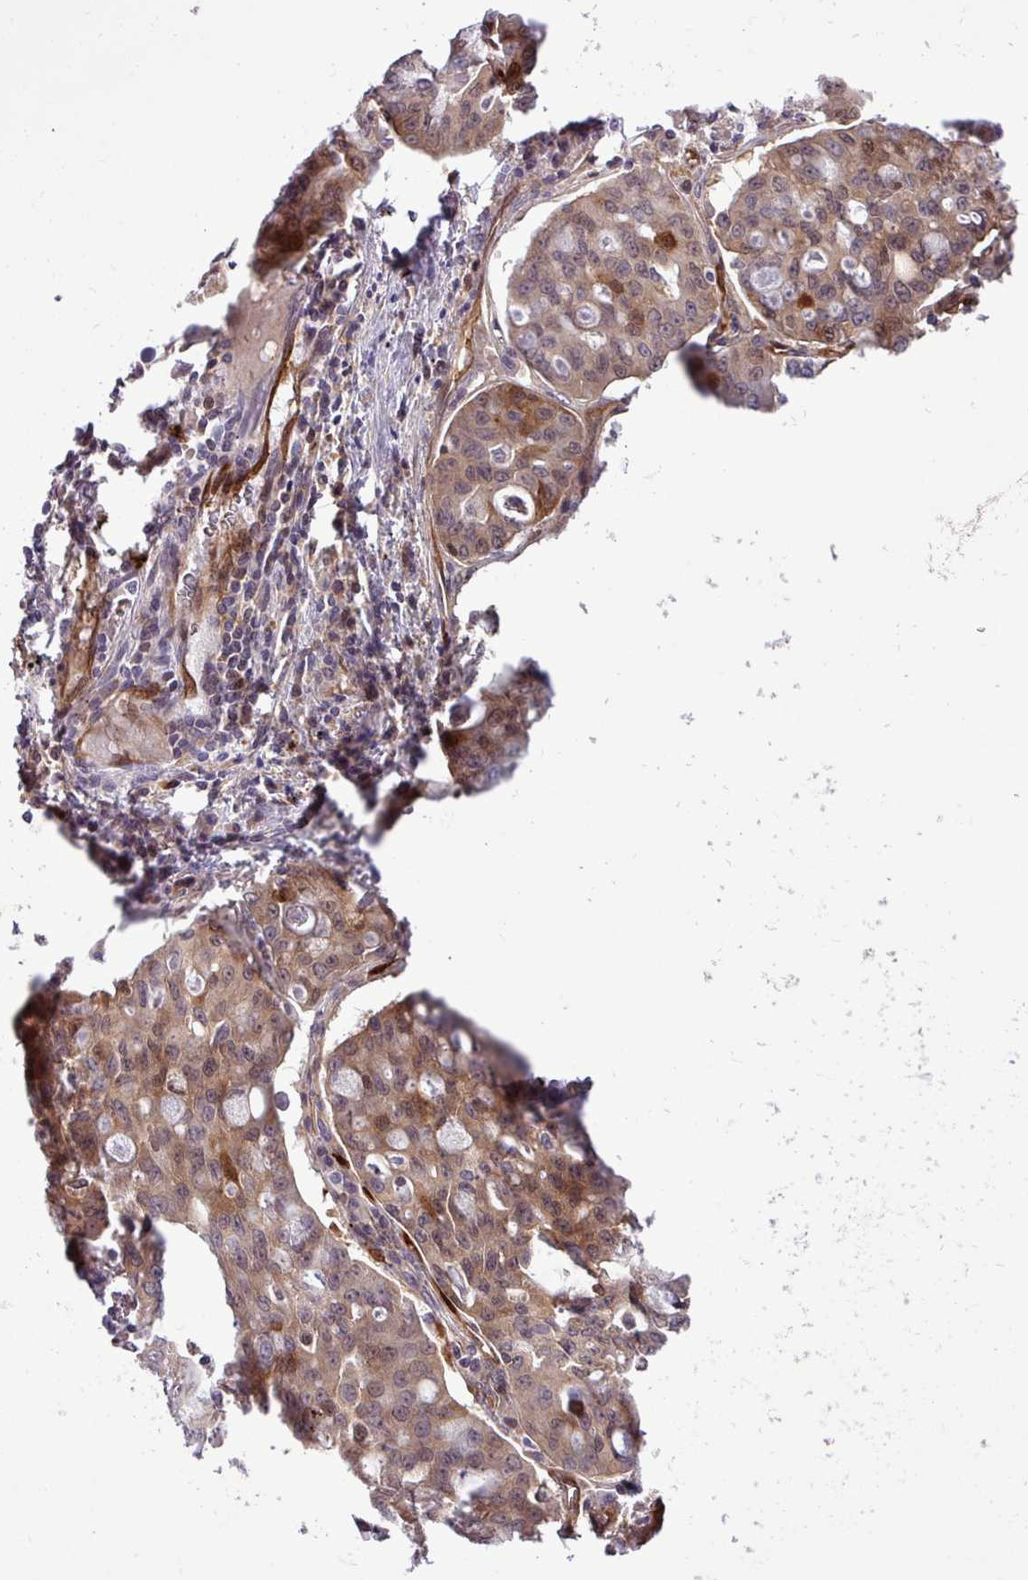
{"staining": {"intensity": "moderate", "quantity": ">75%", "location": "cytoplasmic/membranous"}, "tissue": "lung cancer", "cell_type": "Tumor cells", "image_type": "cancer", "snomed": [{"axis": "morphology", "description": "Adenocarcinoma, NOS"}, {"axis": "topography", "description": "Lung"}], "caption": "This is an image of IHC staining of adenocarcinoma (lung), which shows moderate positivity in the cytoplasmic/membranous of tumor cells.", "gene": "CARHSP1", "patient": {"sex": "female", "age": 44}}